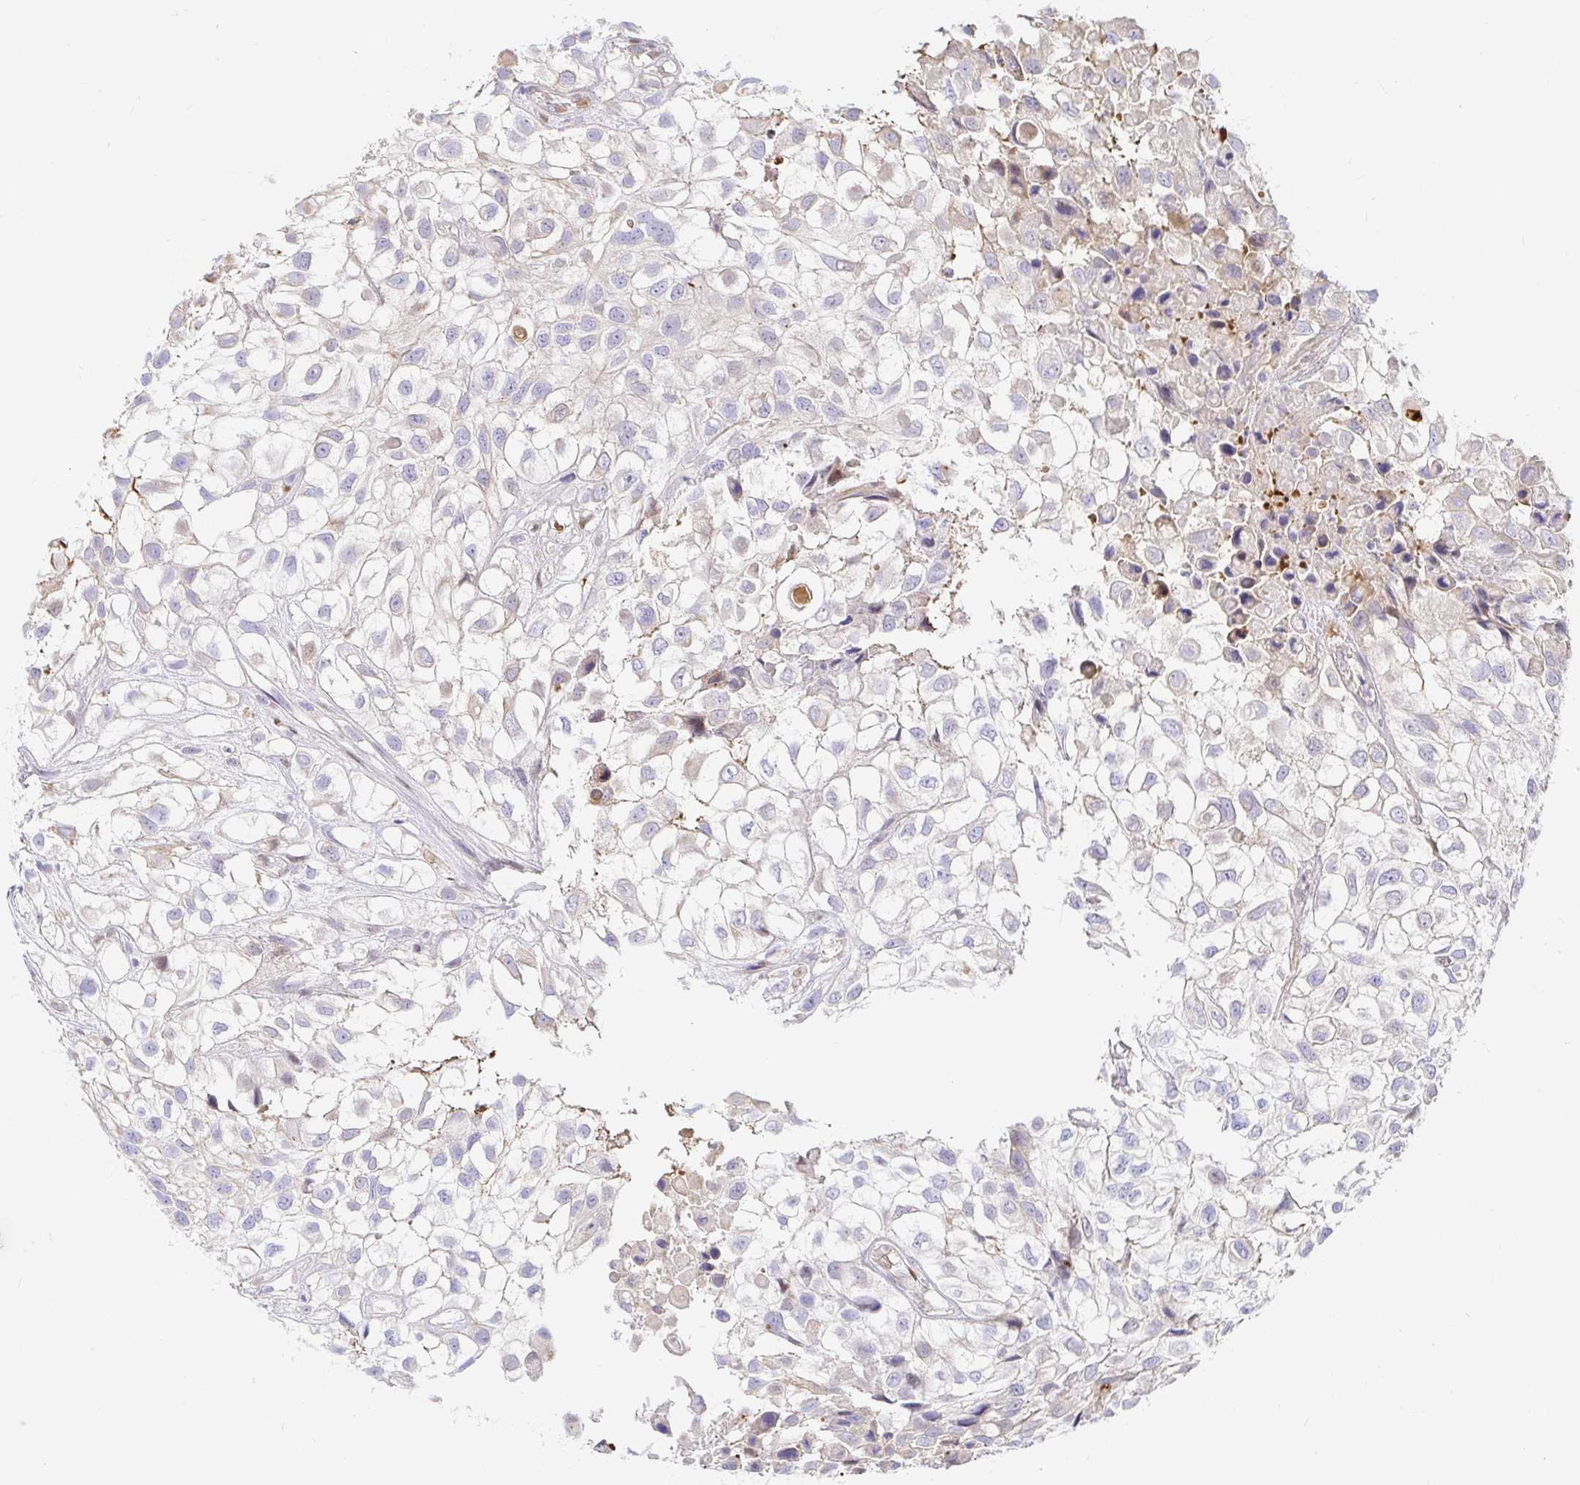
{"staining": {"intensity": "negative", "quantity": "none", "location": "none"}, "tissue": "urothelial cancer", "cell_type": "Tumor cells", "image_type": "cancer", "snomed": [{"axis": "morphology", "description": "Urothelial carcinoma, High grade"}, {"axis": "topography", "description": "Urinary bladder"}], "caption": "An IHC micrograph of urothelial cancer is shown. There is no staining in tumor cells of urothelial cancer. Brightfield microscopy of immunohistochemistry stained with DAB (brown) and hematoxylin (blue), captured at high magnification.", "gene": "HINFP", "patient": {"sex": "male", "age": 56}}